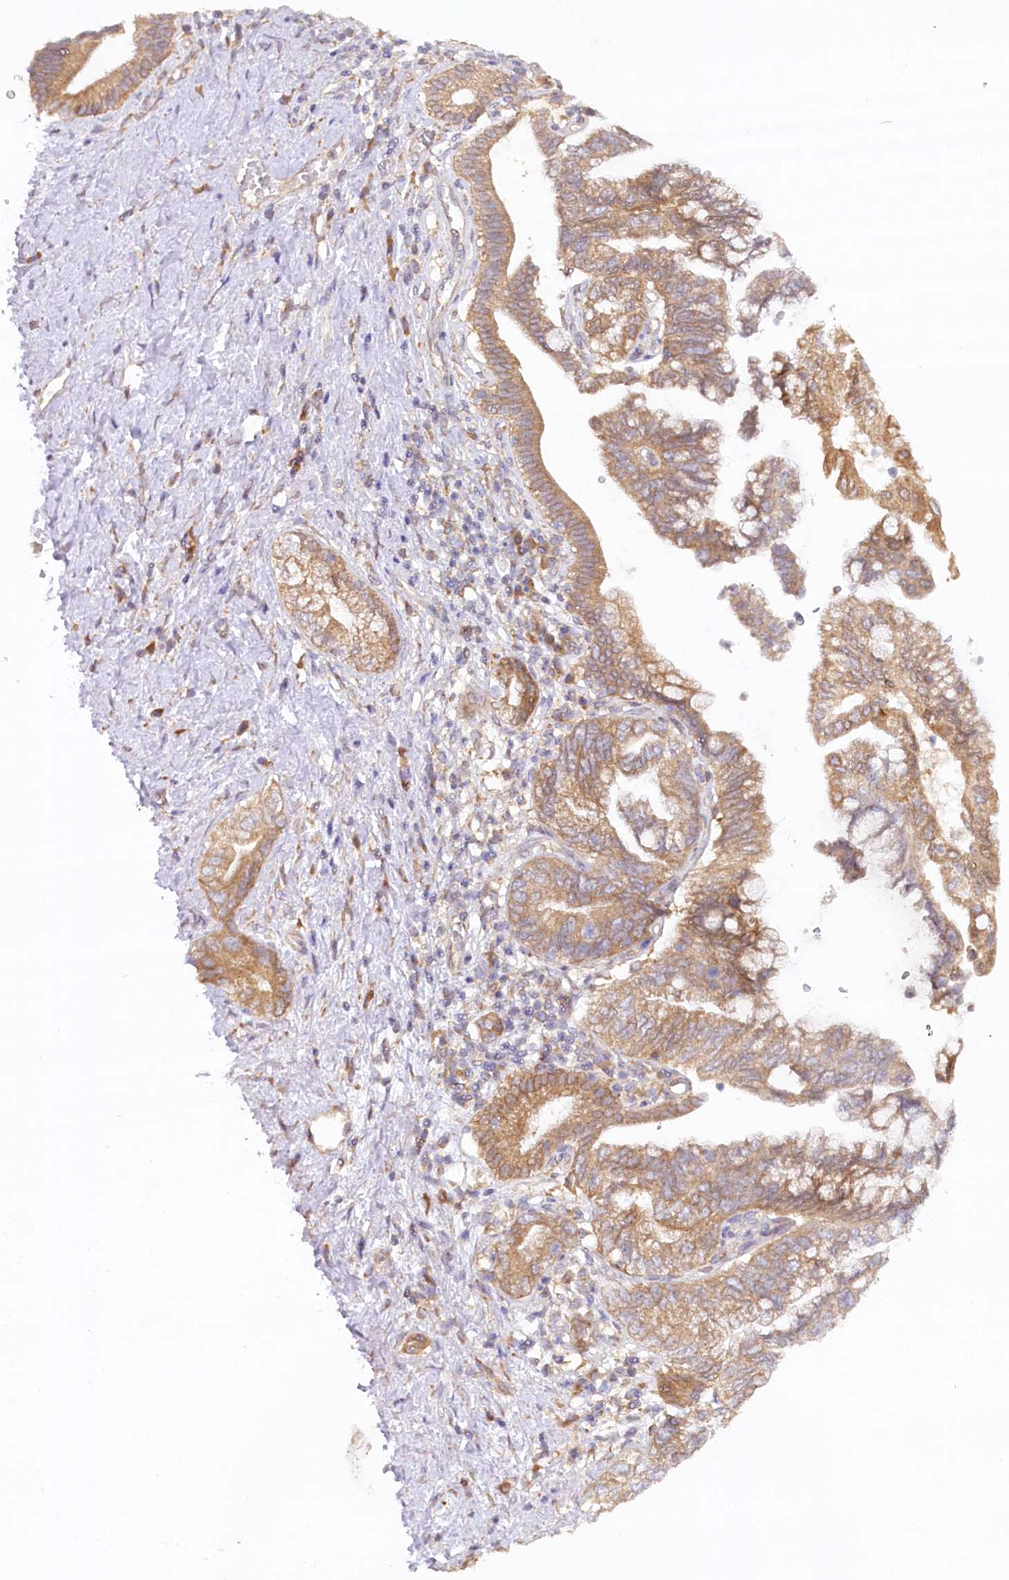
{"staining": {"intensity": "moderate", "quantity": ">75%", "location": "cytoplasmic/membranous"}, "tissue": "pancreatic cancer", "cell_type": "Tumor cells", "image_type": "cancer", "snomed": [{"axis": "morphology", "description": "Adenocarcinoma, NOS"}, {"axis": "topography", "description": "Pancreas"}], "caption": "Adenocarcinoma (pancreatic) stained with DAB IHC reveals medium levels of moderate cytoplasmic/membranous expression in approximately >75% of tumor cells. (DAB IHC with brightfield microscopy, high magnification).", "gene": "PAIP2", "patient": {"sex": "female", "age": 73}}